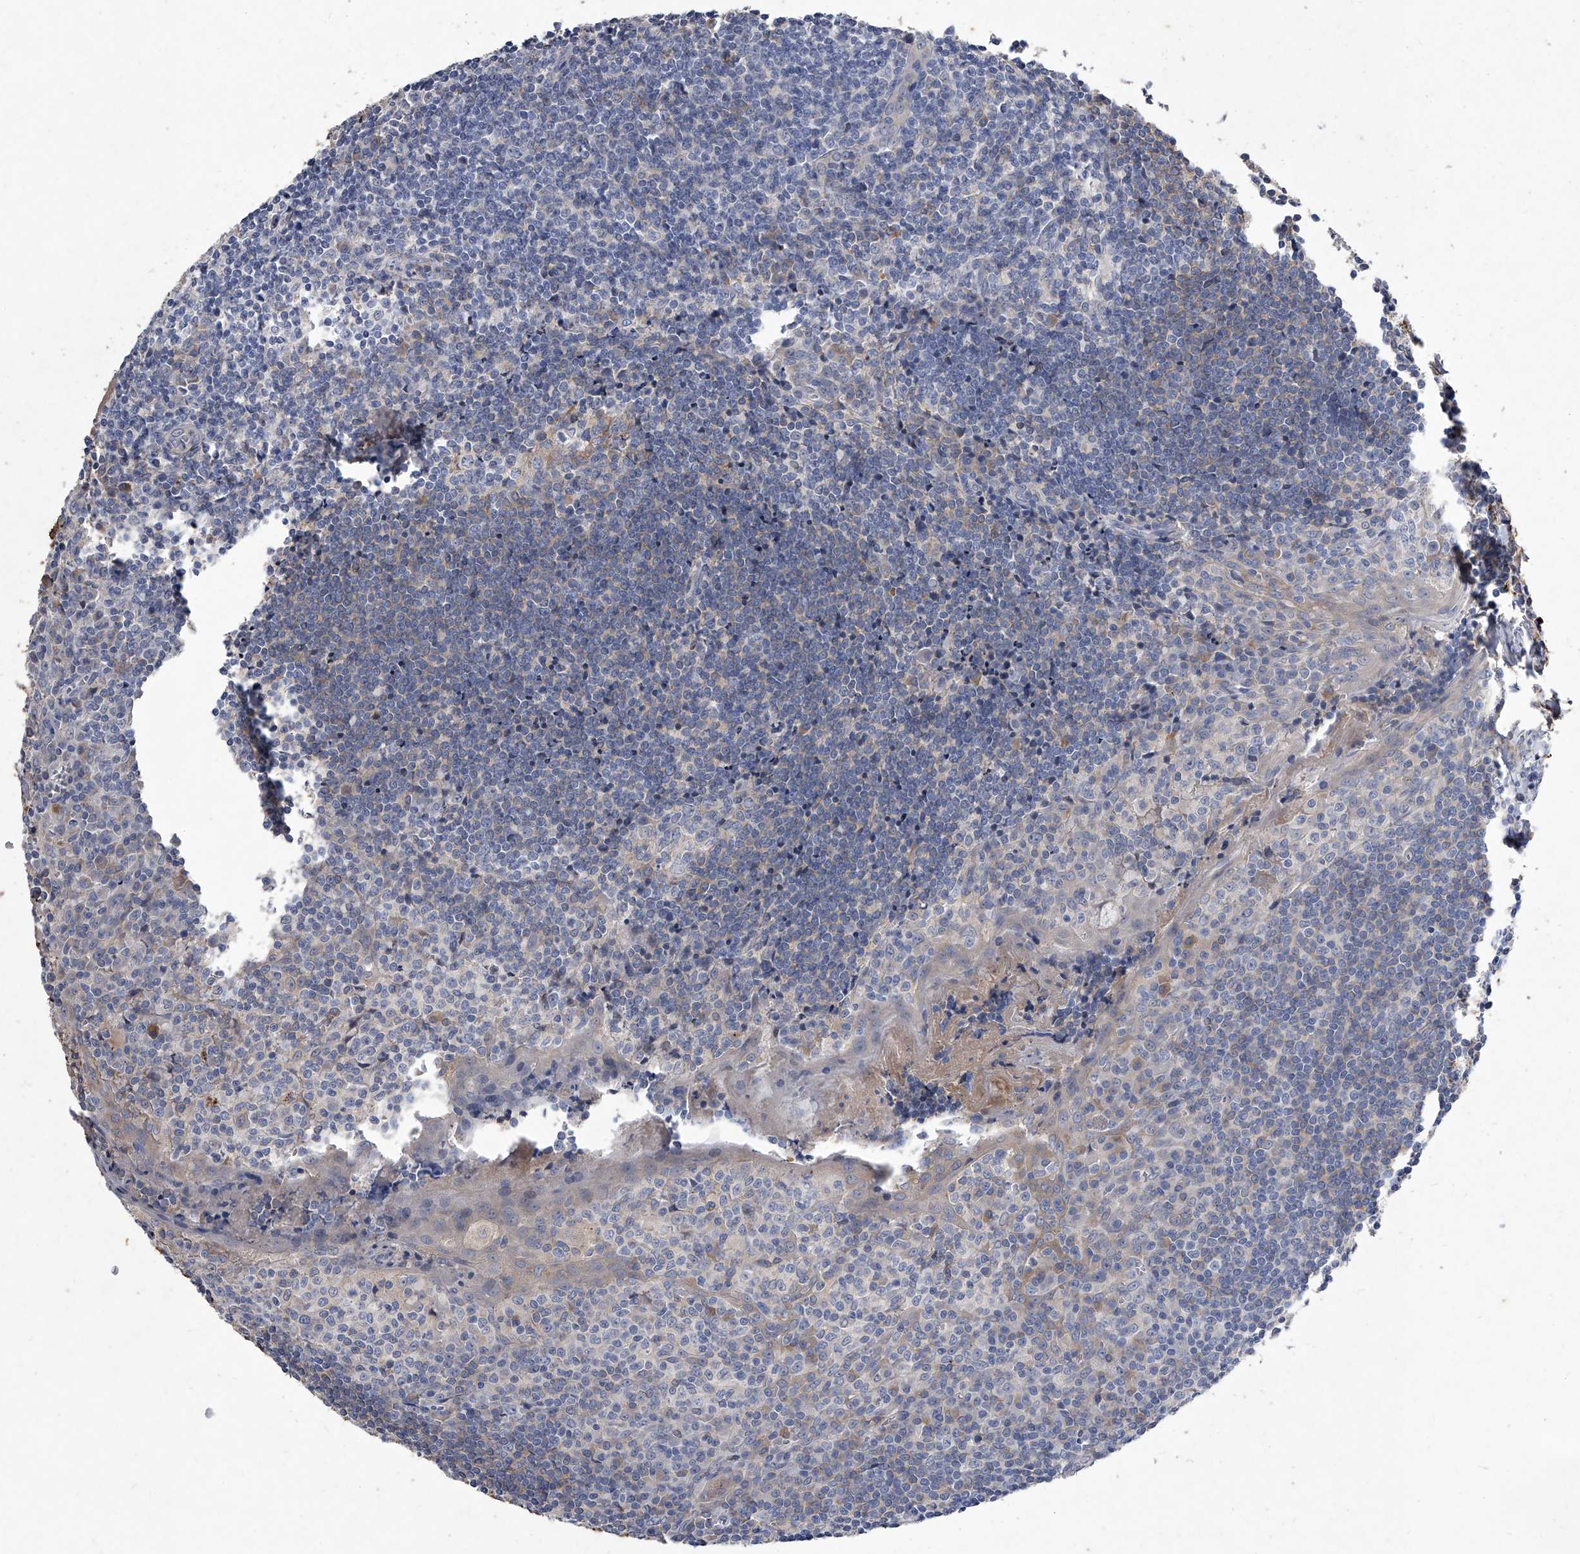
{"staining": {"intensity": "negative", "quantity": "none", "location": "none"}, "tissue": "tonsil", "cell_type": "Germinal center cells", "image_type": "normal", "snomed": [{"axis": "morphology", "description": "Normal tissue, NOS"}, {"axis": "topography", "description": "Tonsil"}], "caption": "The photomicrograph displays no staining of germinal center cells in benign tonsil. The staining was performed using DAB to visualize the protein expression in brown, while the nuclei were stained in blue with hematoxylin (Magnification: 20x).", "gene": "C5", "patient": {"sex": "male", "age": 27}}